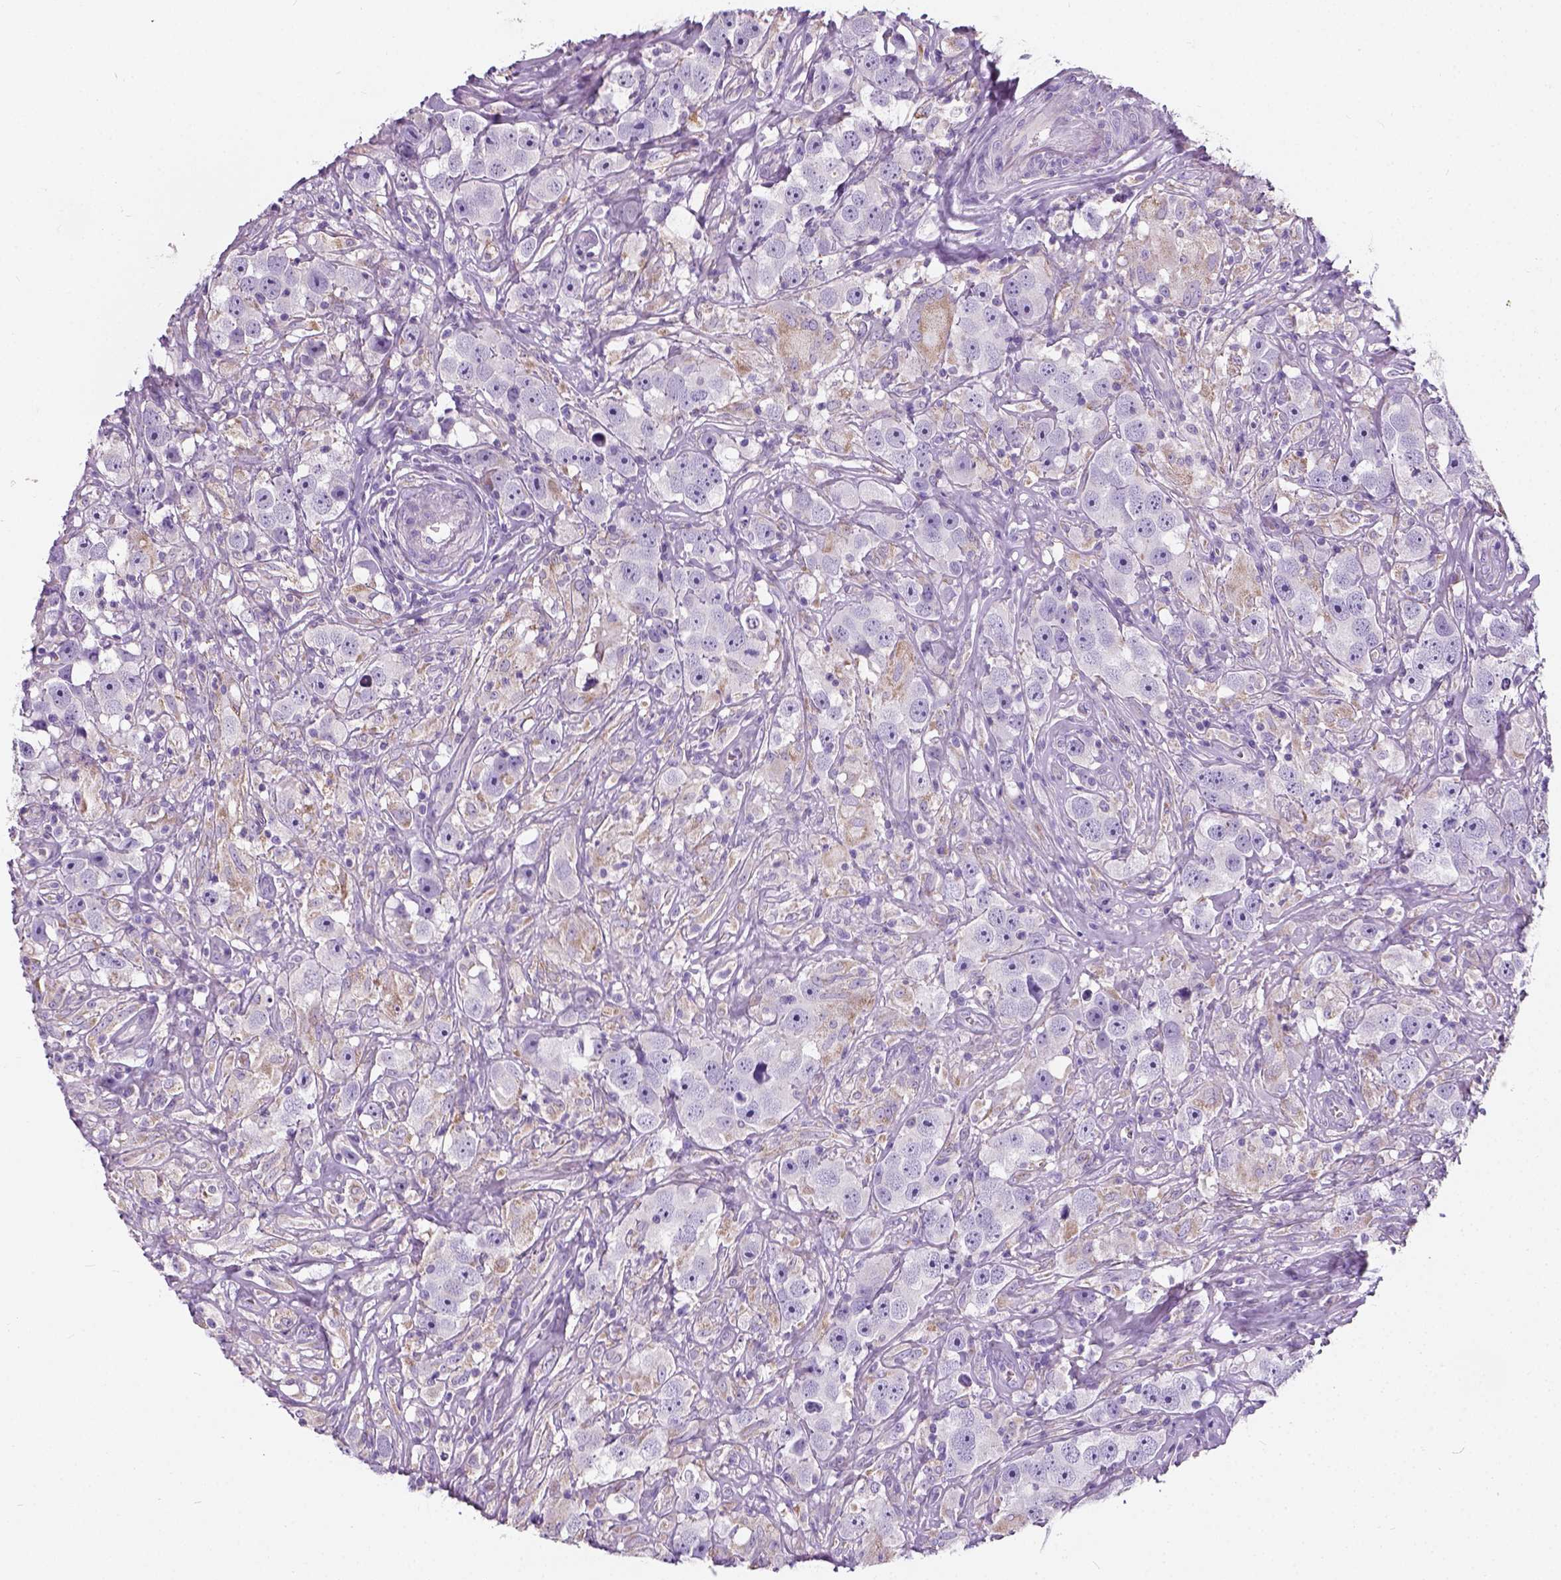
{"staining": {"intensity": "negative", "quantity": "none", "location": "none"}, "tissue": "testis cancer", "cell_type": "Tumor cells", "image_type": "cancer", "snomed": [{"axis": "morphology", "description": "Seminoma, NOS"}, {"axis": "topography", "description": "Testis"}], "caption": "IHC photomicrograph of neoplastic tissue: testis seminoma stained with DAB shows no significant protein staining in tumor cells. Brightfield microscopy of immunohistochemistry stained with DAB (3,3'-diaminobenzidine) (brown) and hematoxylin (blue), captured at high magnification.", "gene": "CHODL", "patient": {"sex": "male", "age": 49}}